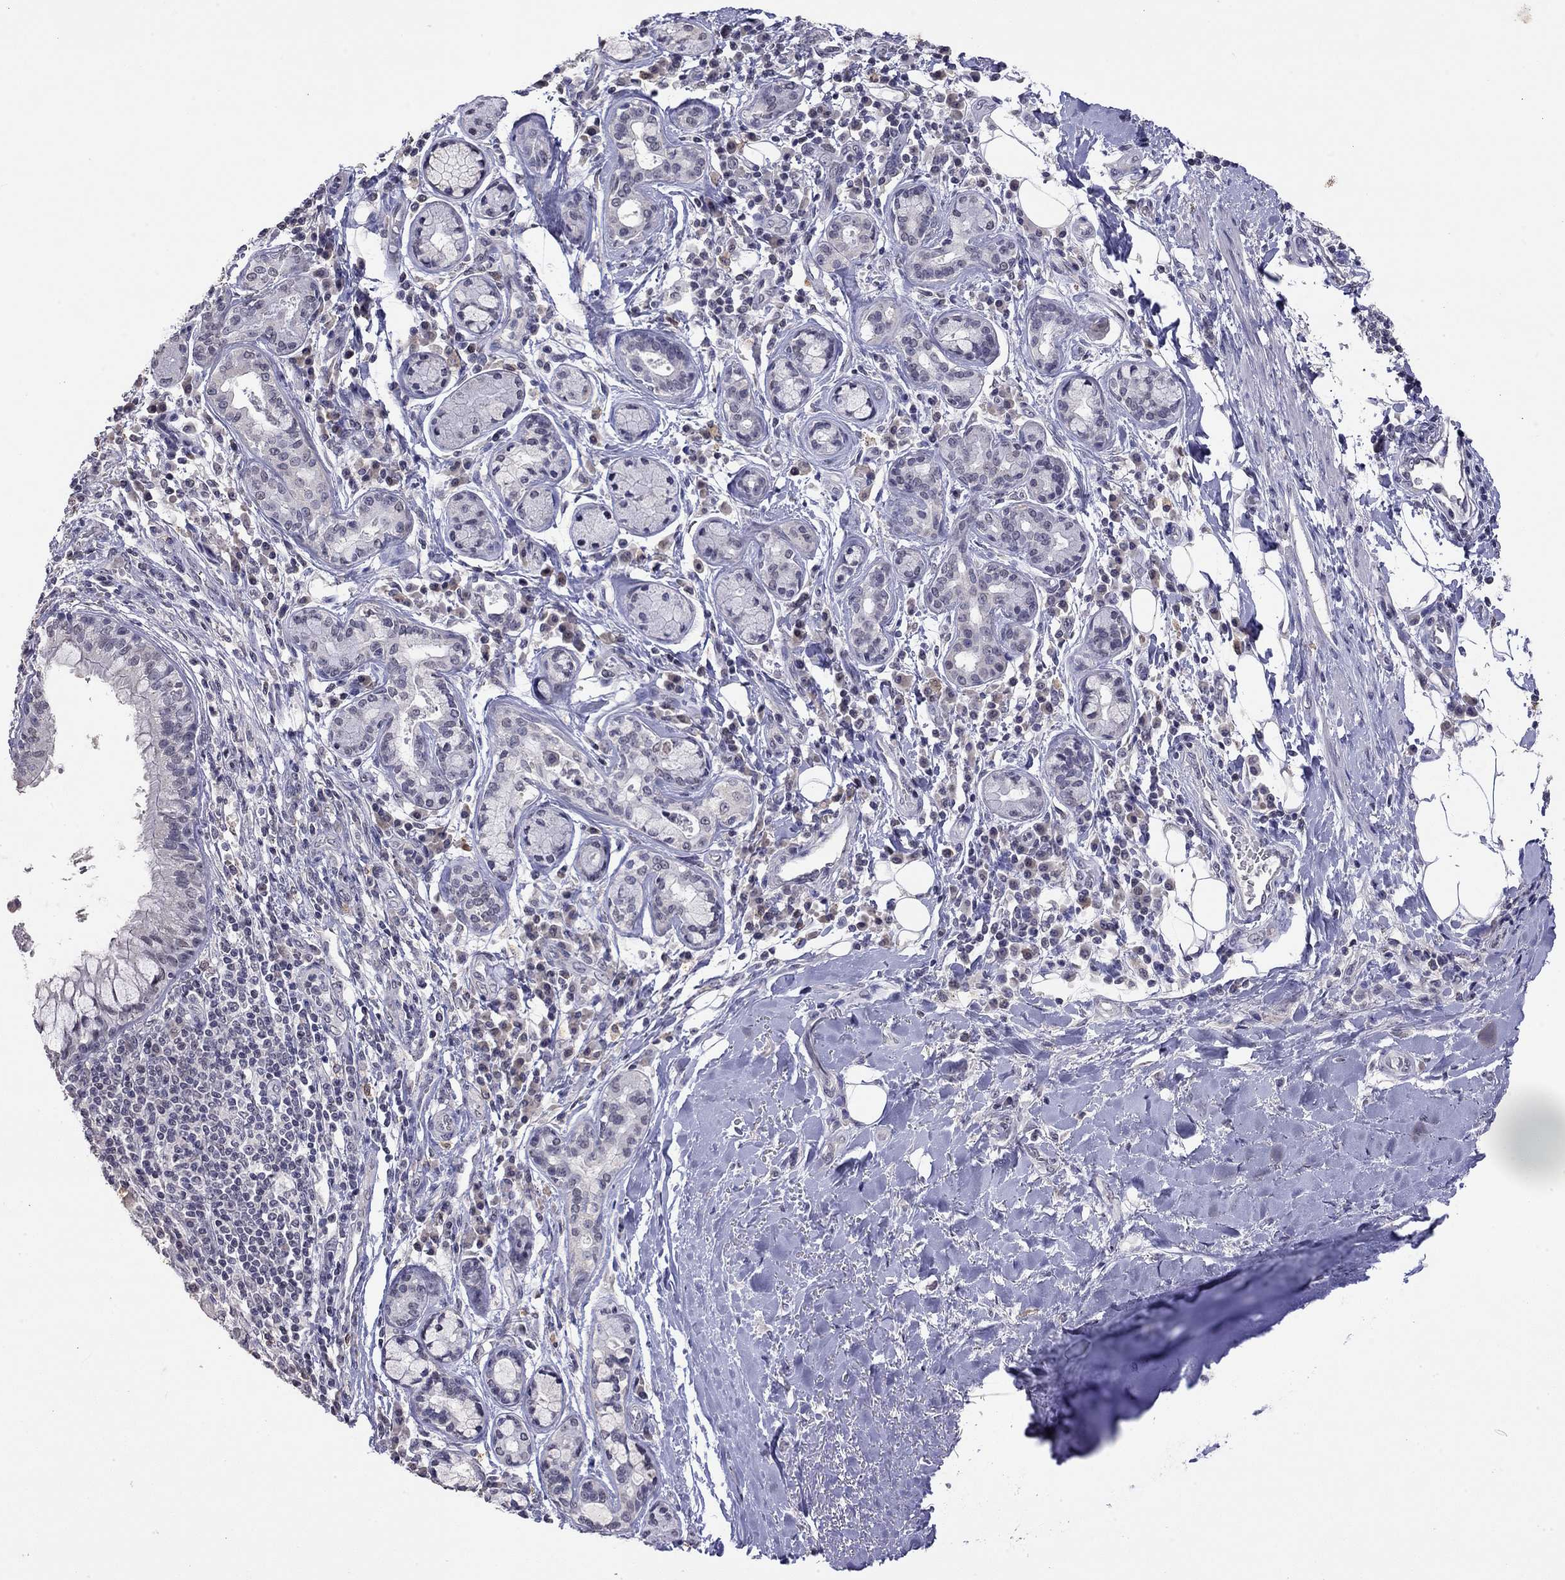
{"staining": {"intensity": "negative", "quantity": "none", "location": "none"}, "tissue": "bronchus", "cell_type": "Respiratory epithelial cells", "image_type": "normal", "snomed": [{"axis": "morphology", "description": "Normal tissue, NOS"}, {"axis": "morphology", "description": "Squamous cell carcinoma, NOS"}, {"axis": "topography", "description": "Bronchus"}, {"axis": "topography", "description": "Lung"}], "caption": "A photomicrograph of bronchus stained for a protein demonstrates no brown staining in respiratory epithelial cells. (Stains: DAB (3,3'-diaminobenzidine) IHC with hematoxylin counter stain, Microscopy: brightfield microscopy at high magnification).", "gene": "WNK3", "patient": {"sex": "male", "age": 69}}